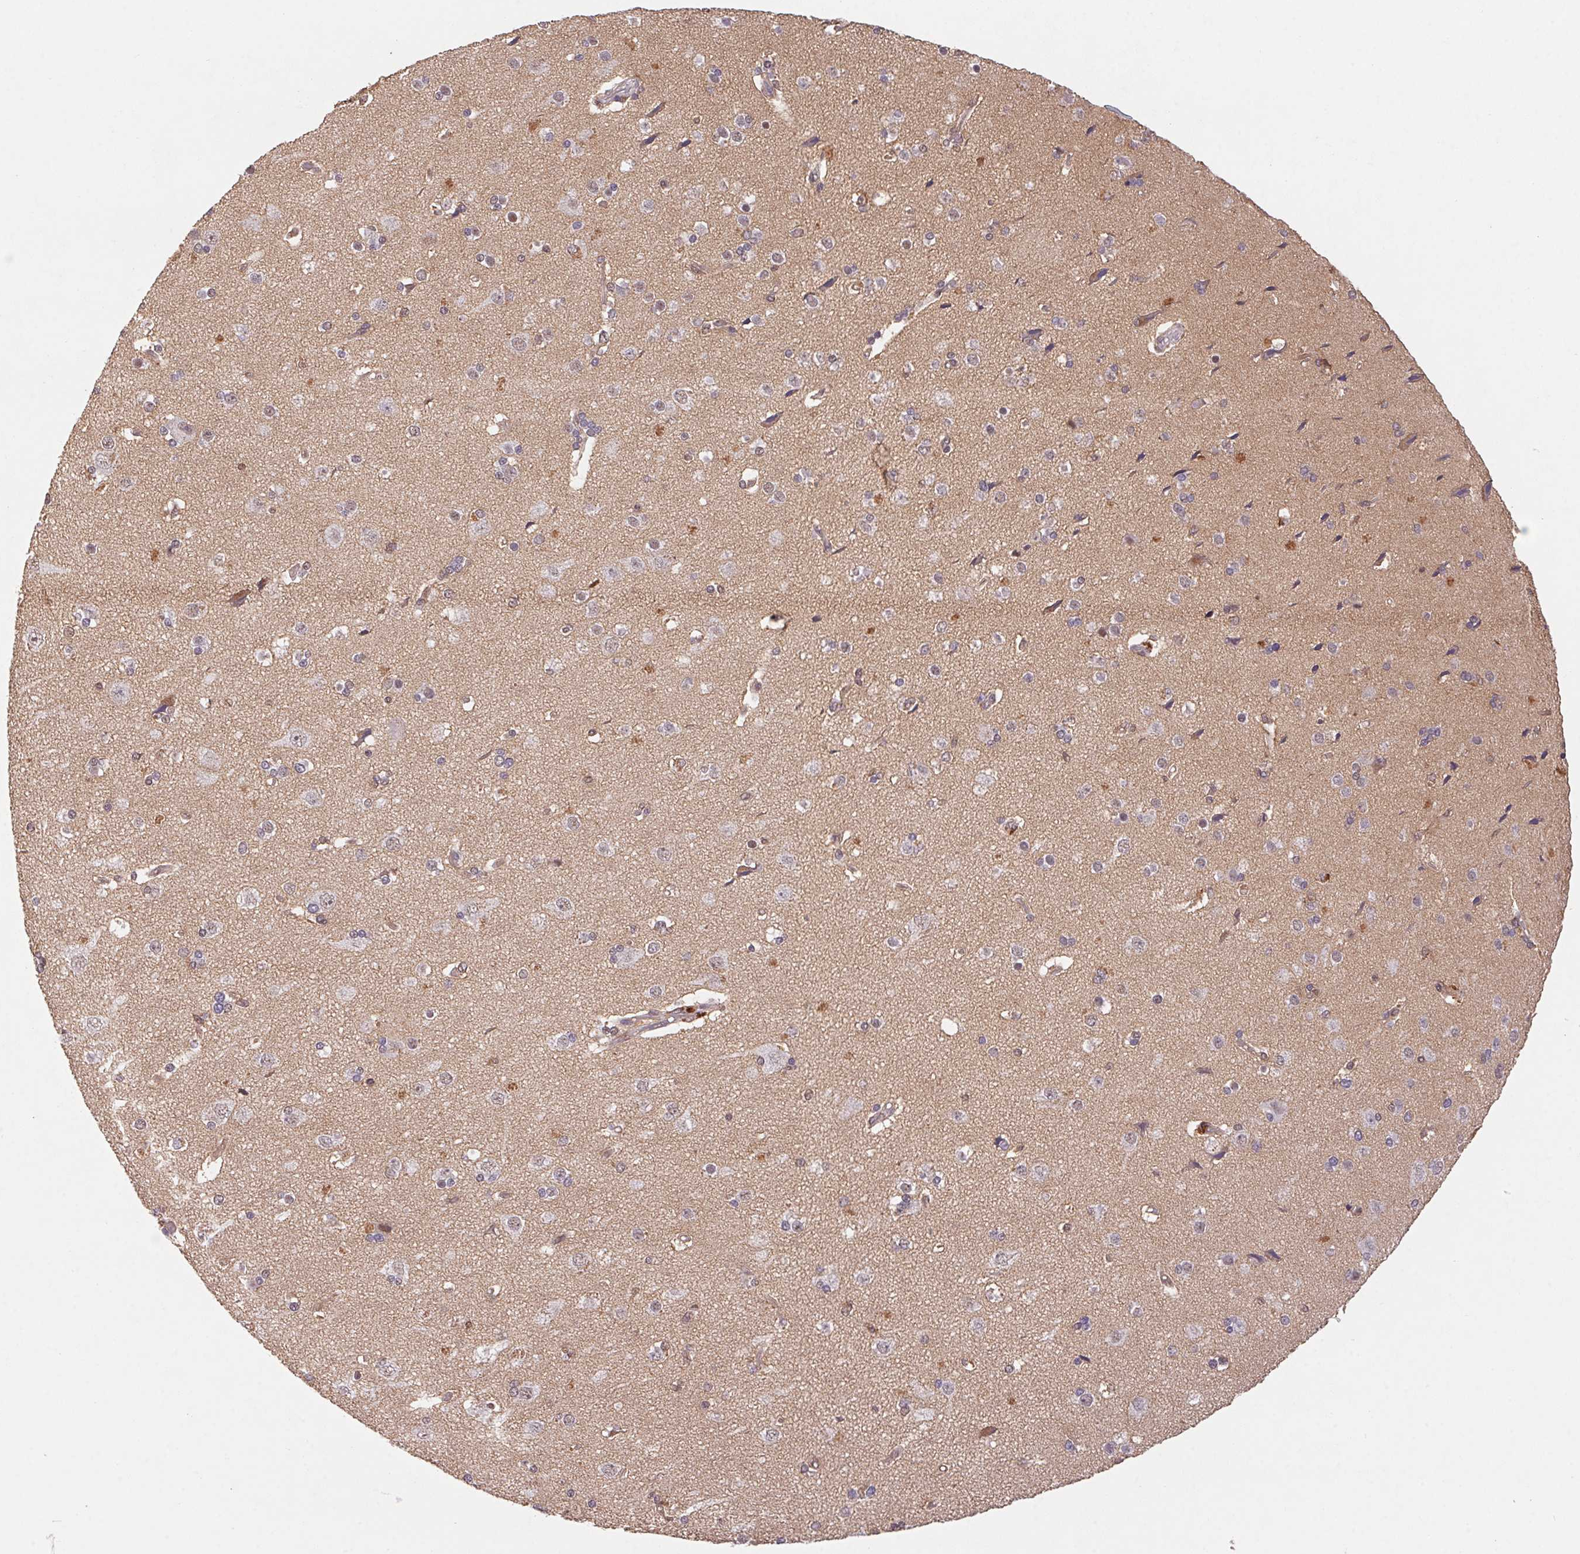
{"staining": {"intensity": "moderate", "quantity": "25%-75%", "location": "cytoplasmic/membranous"}, "tissue": "cerebral cortex", "cell_type": "Endothelial cells", "image_type": "normal", "snomed": [{"axis": "morphology", "description": "Normal tissue, NOS"}, {"axis": "morphology", "description": "Glioma, malignant, High grade"}, {"axis": "topography", "description": "Cerebral cortex"}], "caption": "Immunohistochemical staining of normal cerebral cortex shows 25%-75% levels of moderate cytoplasmic/membranous protein positivity in about 25%-75% of endothelial cells. (IHC, brightfield microscopy, high magnification).", "gene": "SLC52A2", "patient": {"sex": "male", "age": 71}}